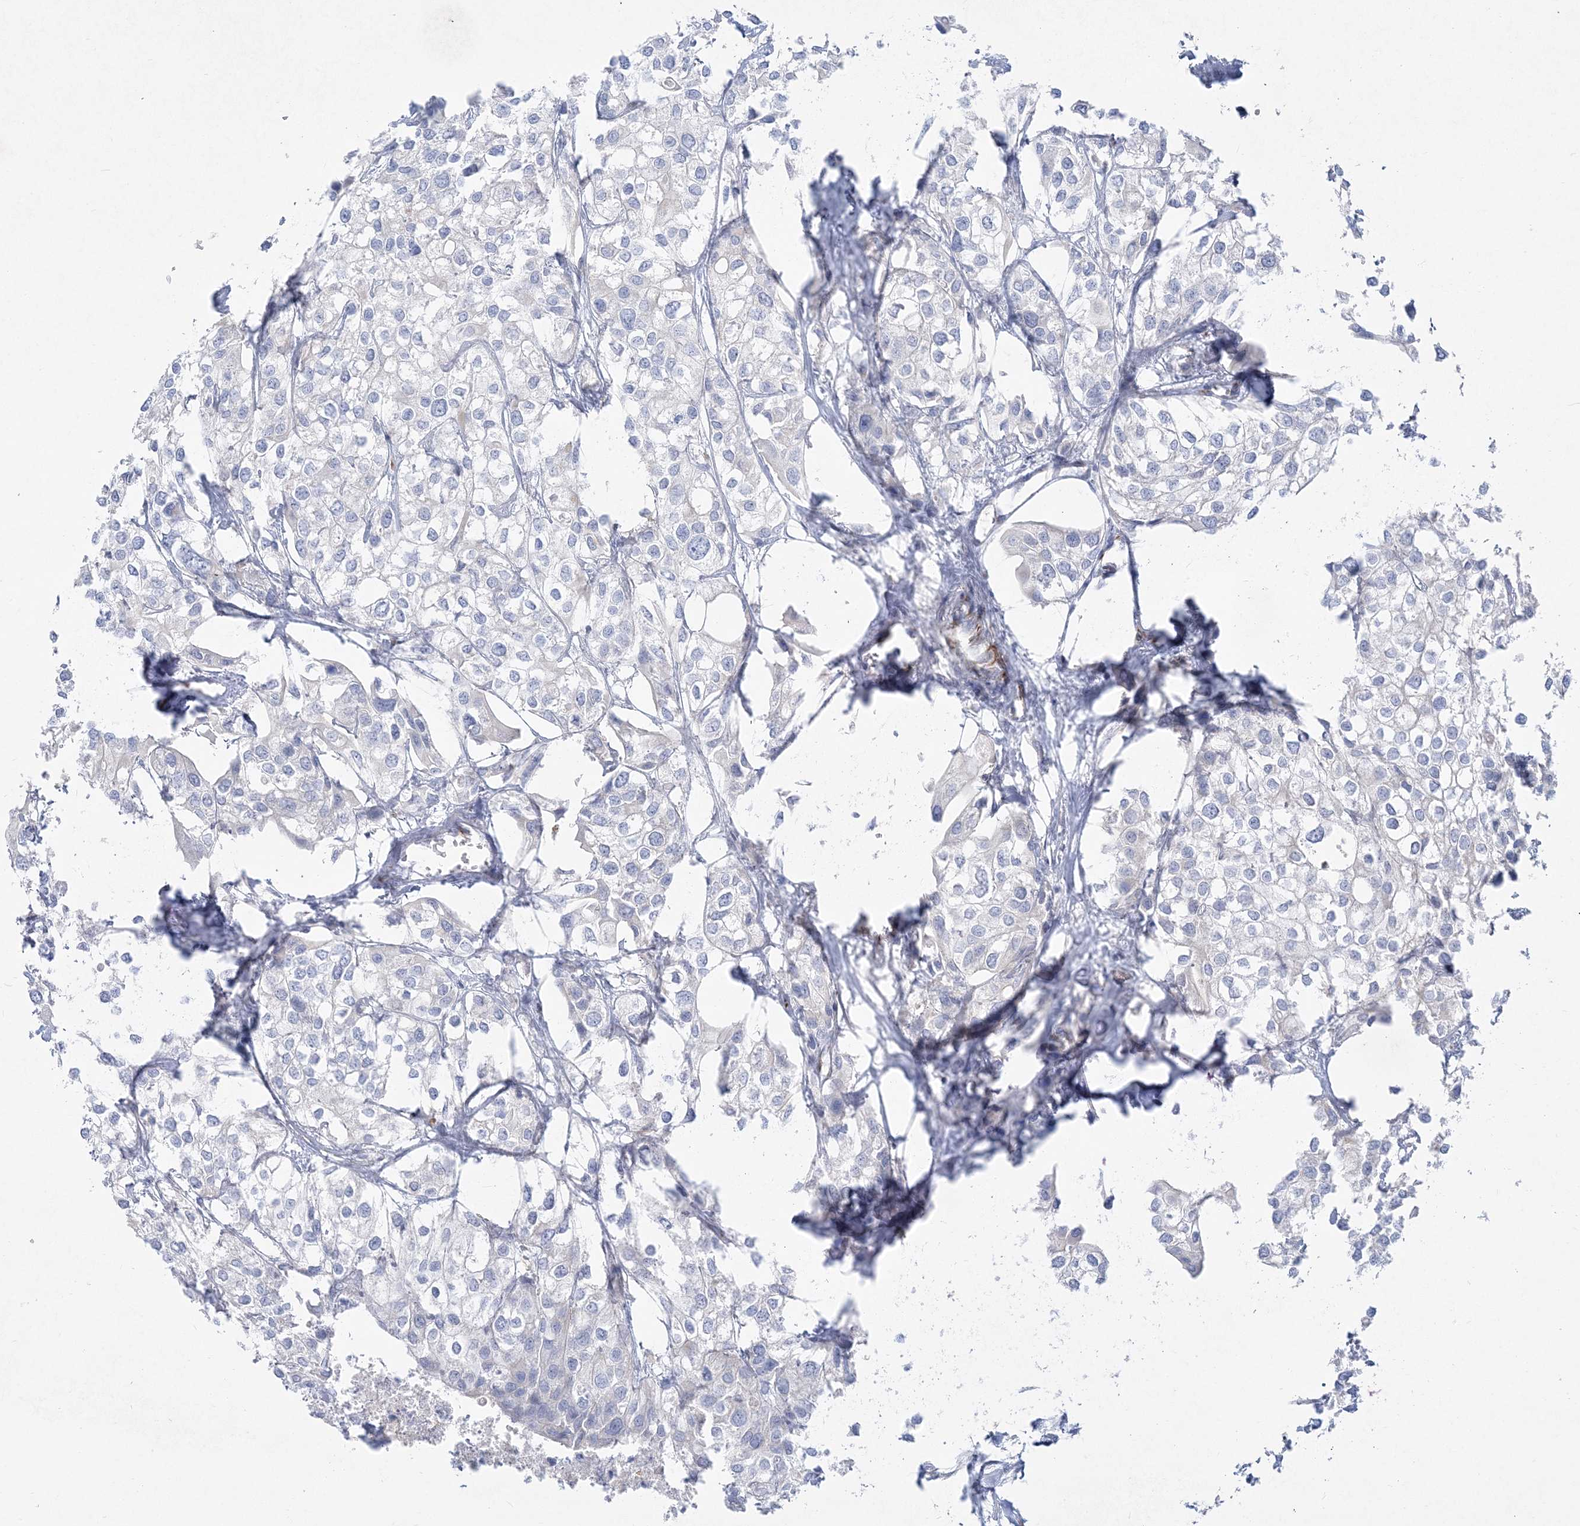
{"staining": {"intensity": "negative", "quantity": "none", "location": "none"}, "tissue": "urothelial cancer", "cell_type": "Tumor cells", "image_type": "cancer", "snomed": [{"axis": "morphology", "description": "Urothelial carcinoma, High grade"}, {"axis": "topography", "description": "Urinary bladder"}], "caption": "IHC histopathology image of neoplastic tissue: urothelial cancer stained with DAB (3,3'-diaminobenzidine) exhibits no significant protein staining in tumor cells.", "gene": "GPAT2", "patient": {"sex": "male", "age": 64}}